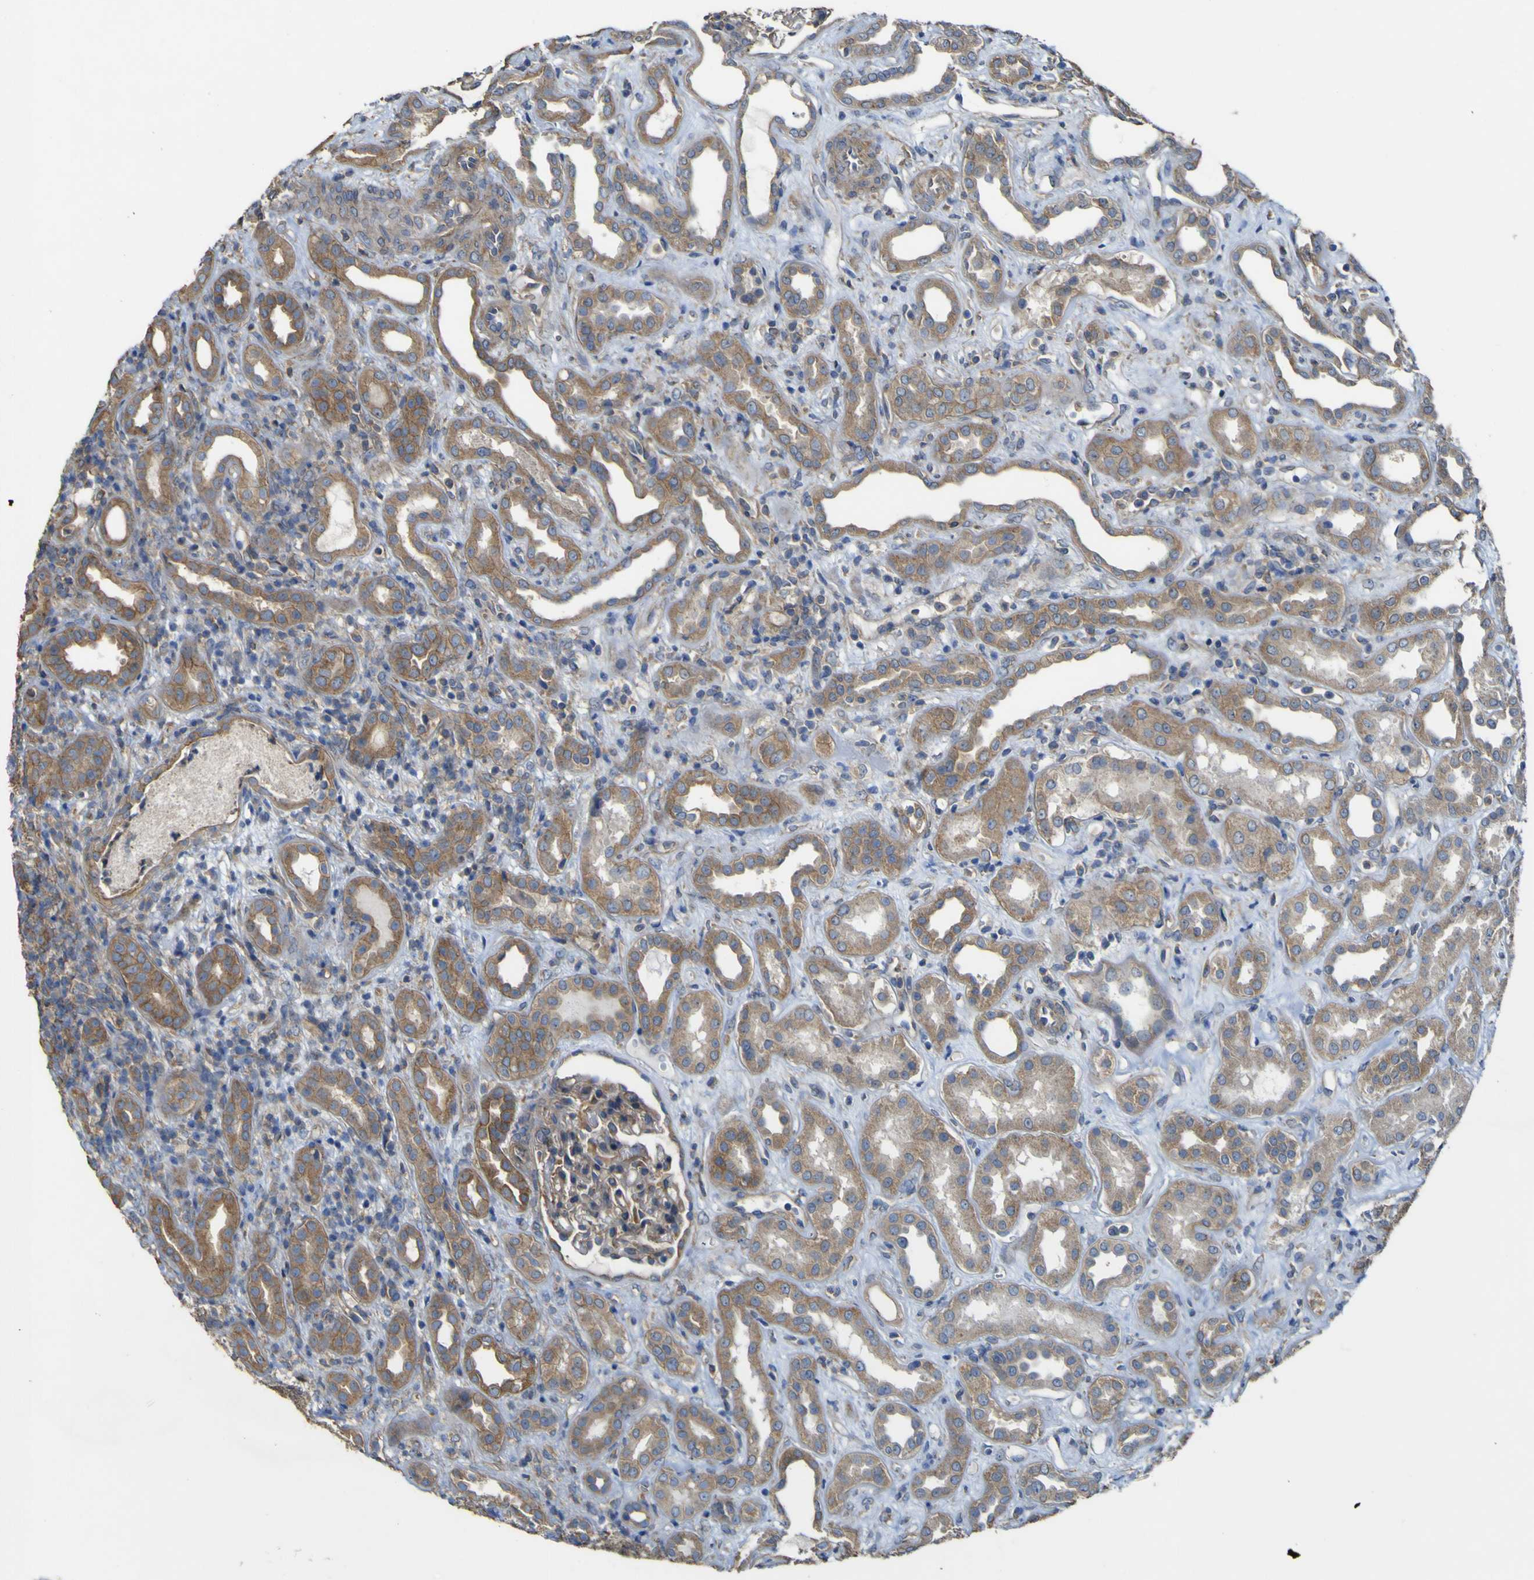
{"staining": {"intensity": "weak", "quantity": ">75%", "location": "cytoplasmic/membranous"}, "tissue": "kidney", "cell_type": "Cells in glomeruli", "image_type": "normal", "snomed": [{"axis": "morphology", "description": "Normal tissue, NOS"}, {"axis": "topography", "description": "Kidney"}], "caption": "IHC staining of benign kidney, which exhibits low levels of weak cytoplasmic/membranous positivity in approximately >75% of cells in glomeruli indicating weak cytoplasmic/membranous protein expression. The staining was performed using DAB (3,3'-diaminobenzidine) (brown) for protein detection and nuclei were counterstained in hematoxylin (blue).", "gene": "TNFSF15", "patient": {"sex": "male", "age": 59}}